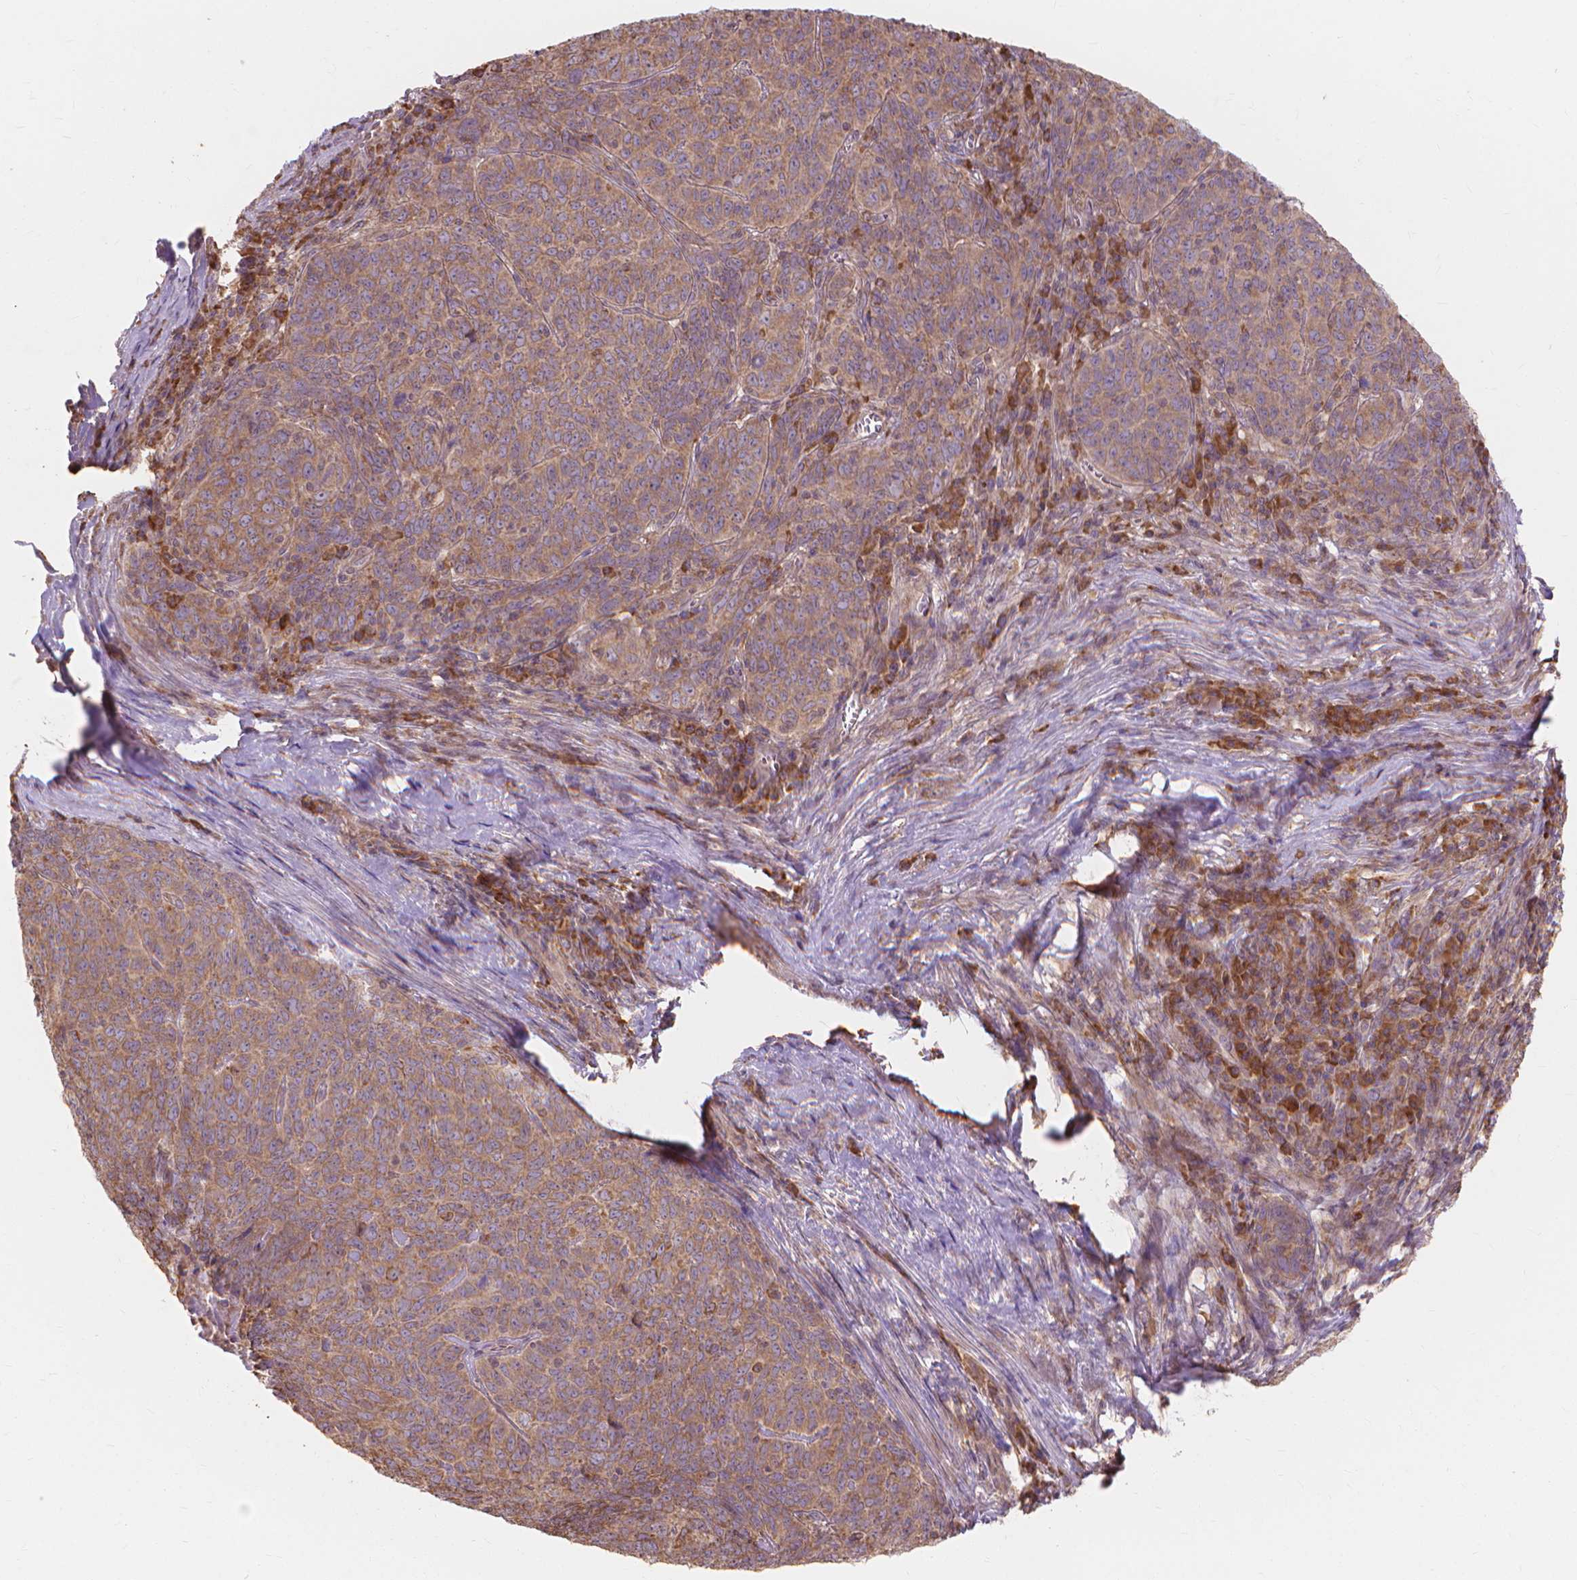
{"staining": {"intensity": "moderate", "quantity": ">75%", "location": "cytoplasmic/membranous"}, "tissue": "skin cancer", "cell_type": "Tumor cells", "image_type": "cancer", "snomed": [{"axis": "morphology", "description": "Squamous cell carcinoma, NOS"}, {"axis": "topography", "description": "Skin"}, {"axis": "topography", "description": "Anal"}], "caption": "Human squamous cell carcinoma (skin) stained with a brown dye demonstrates moderate cytoplasmic/membranous positive staining in about >75% of tumor cells.", "gene": "TAB2", "patient": {"sex": "female", "age": 51}}